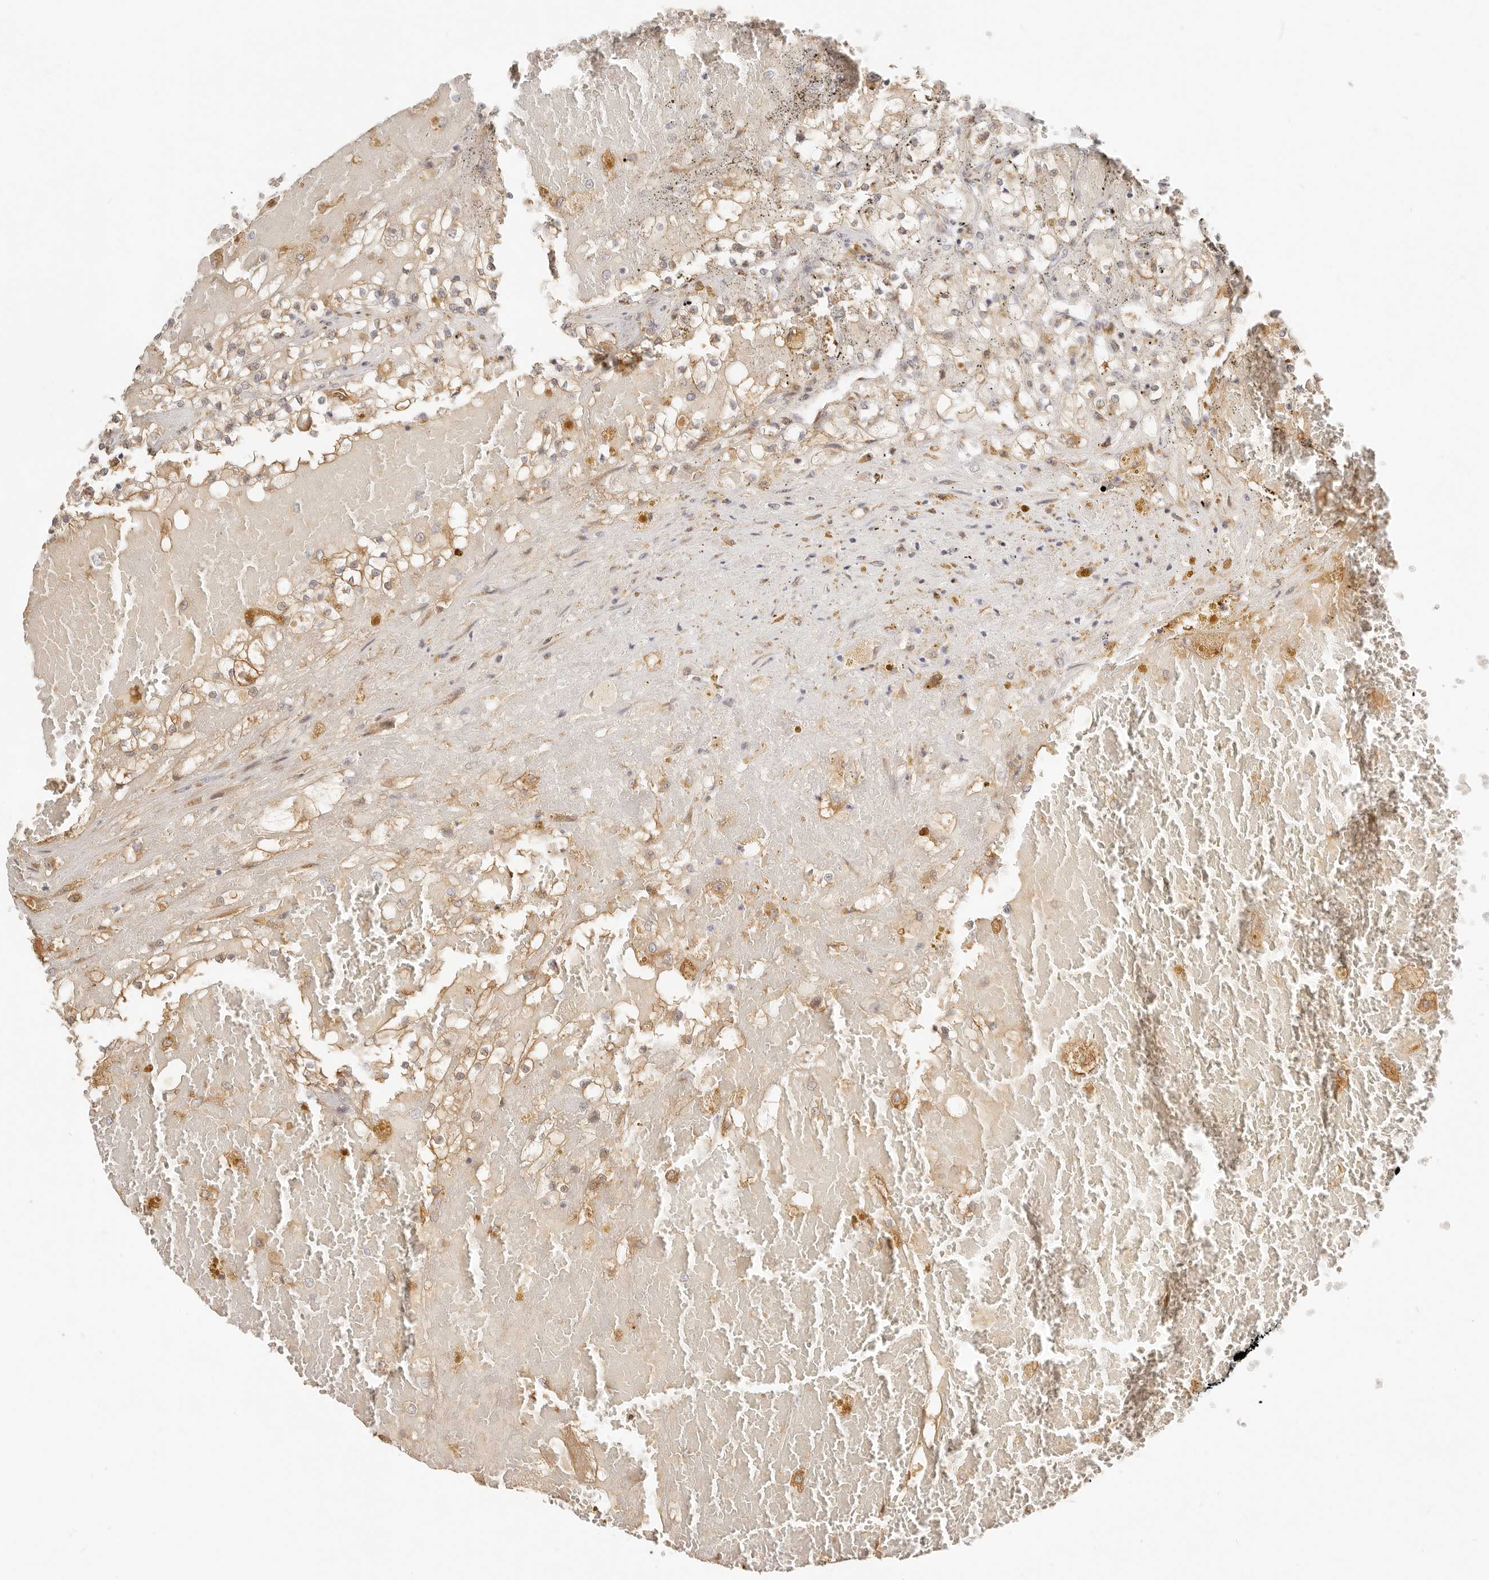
{"staining": {"intensity": "moderate", "quantity": "25%-75%", "location": "cytoplasmic/membranous"}, "tissue": "renal cancer", "cell_type": "Tumor cells", "image_type": "cancer", "snomed": [{"axis": "morphology", "description": "Normal tissue, NOS"}, {"axis": "morphology", "description": "Adenocarcinoma, NOS"}, {"axis": "topography", "description": "Kidney"}], "caption": "Immunohistochemistry (IHC) (DAB (3,3'-diaminobenzidine)) staining of renal adenocarcinoma demonstrates moderate cytoplasmic/membranous protein staining in approximately 25%-75% of tumor cells.", "gene": "FAM20B", "patient": {"sex": "male", "age": 68}}